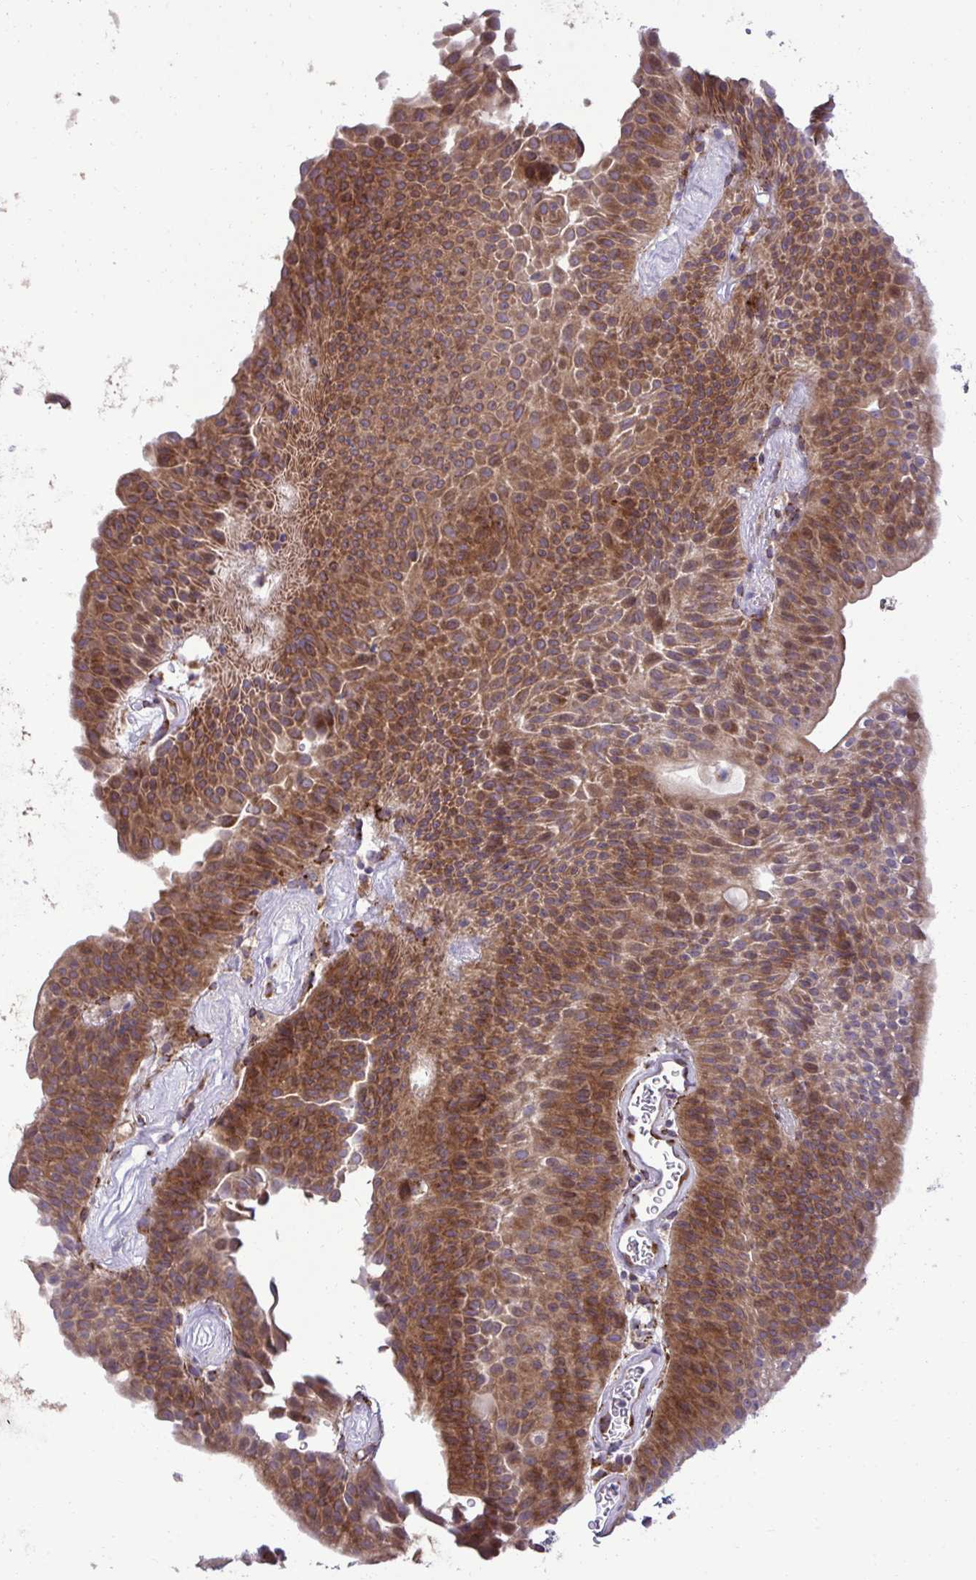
{"staining": {"intensity": "strong", "quantity": ">75%", "location": "cytoplasmic/membranous"}, "tissue": "urothelial cancer", "cell_type": "Tumor cells", "image_type": "cancer", "snomed": [{"axis": "morphology", "description": "Urothelial carcinoma, Low grade"}, {"axis": "topography", "description": "Urinary bladder"}], "caption": "About >75% of tumor cells in human urothelial cancer demonstrate strong cytoplasmic/membranous protein positivity as visualized by brown immunohistochemical staining.", "gene": "LIMS1", "patient": {"sex": "female", "age": 60}}